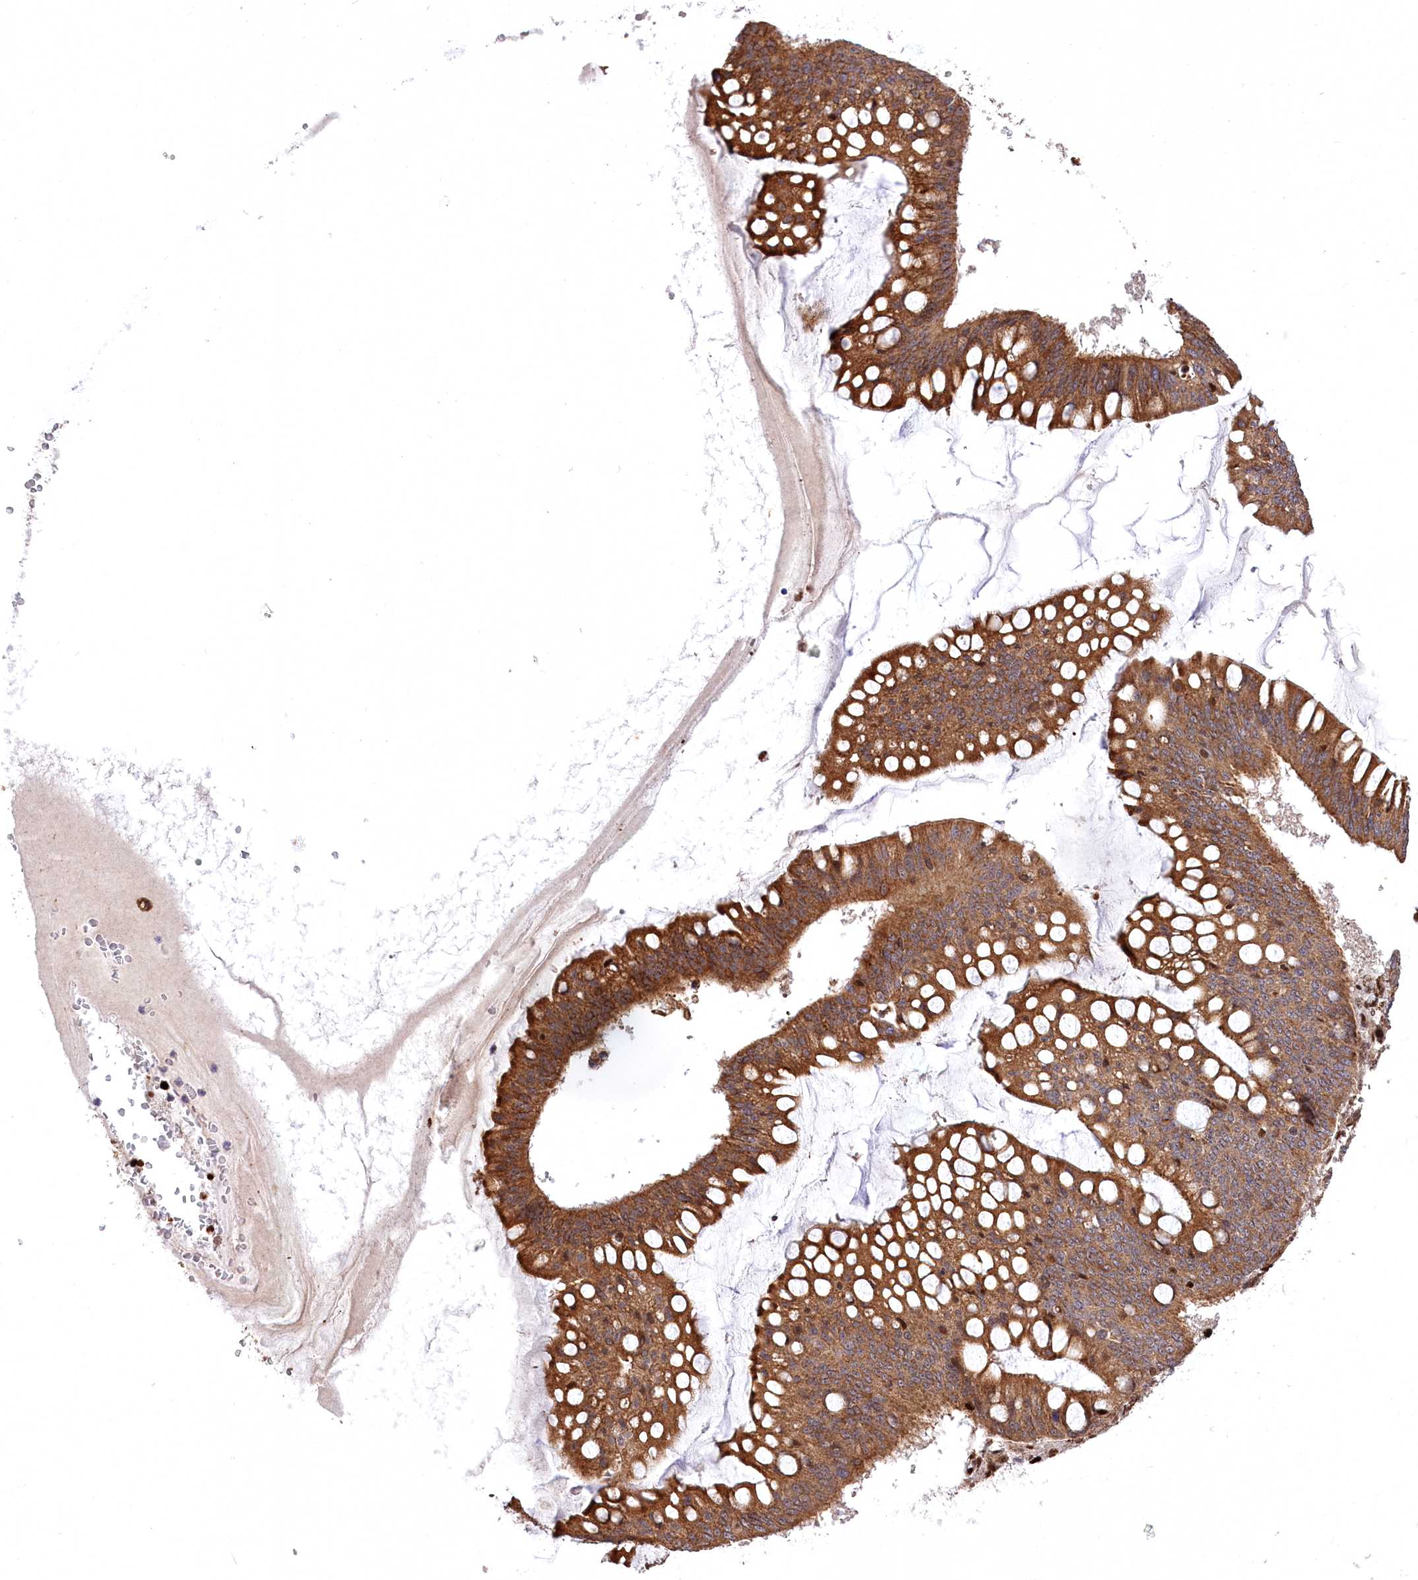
{"staining": {"intensity": "moderate", "quantity": ">75%", "location": "cytoplasmic/membranous,nuclear"}, "tissue": "ovarian cancer", "cell_type": "Tumor cells", "image_type": "cancer", "snomed": [{"axis": "morphology", "description": "Cystadenocarcinoma, mucinous, NOS"}, {"axis": "topography", "description": "Ovary"}], "caption": "A photomicrograph of human mucinous cystadenocarcinoma (ovarian) stained for a protein demonstrates moderate cytoplasmic/membranous and nuclear brown staining in tumor cells.", "gene": "FIGN", "patient": {"sex": "female", "age": 73}}